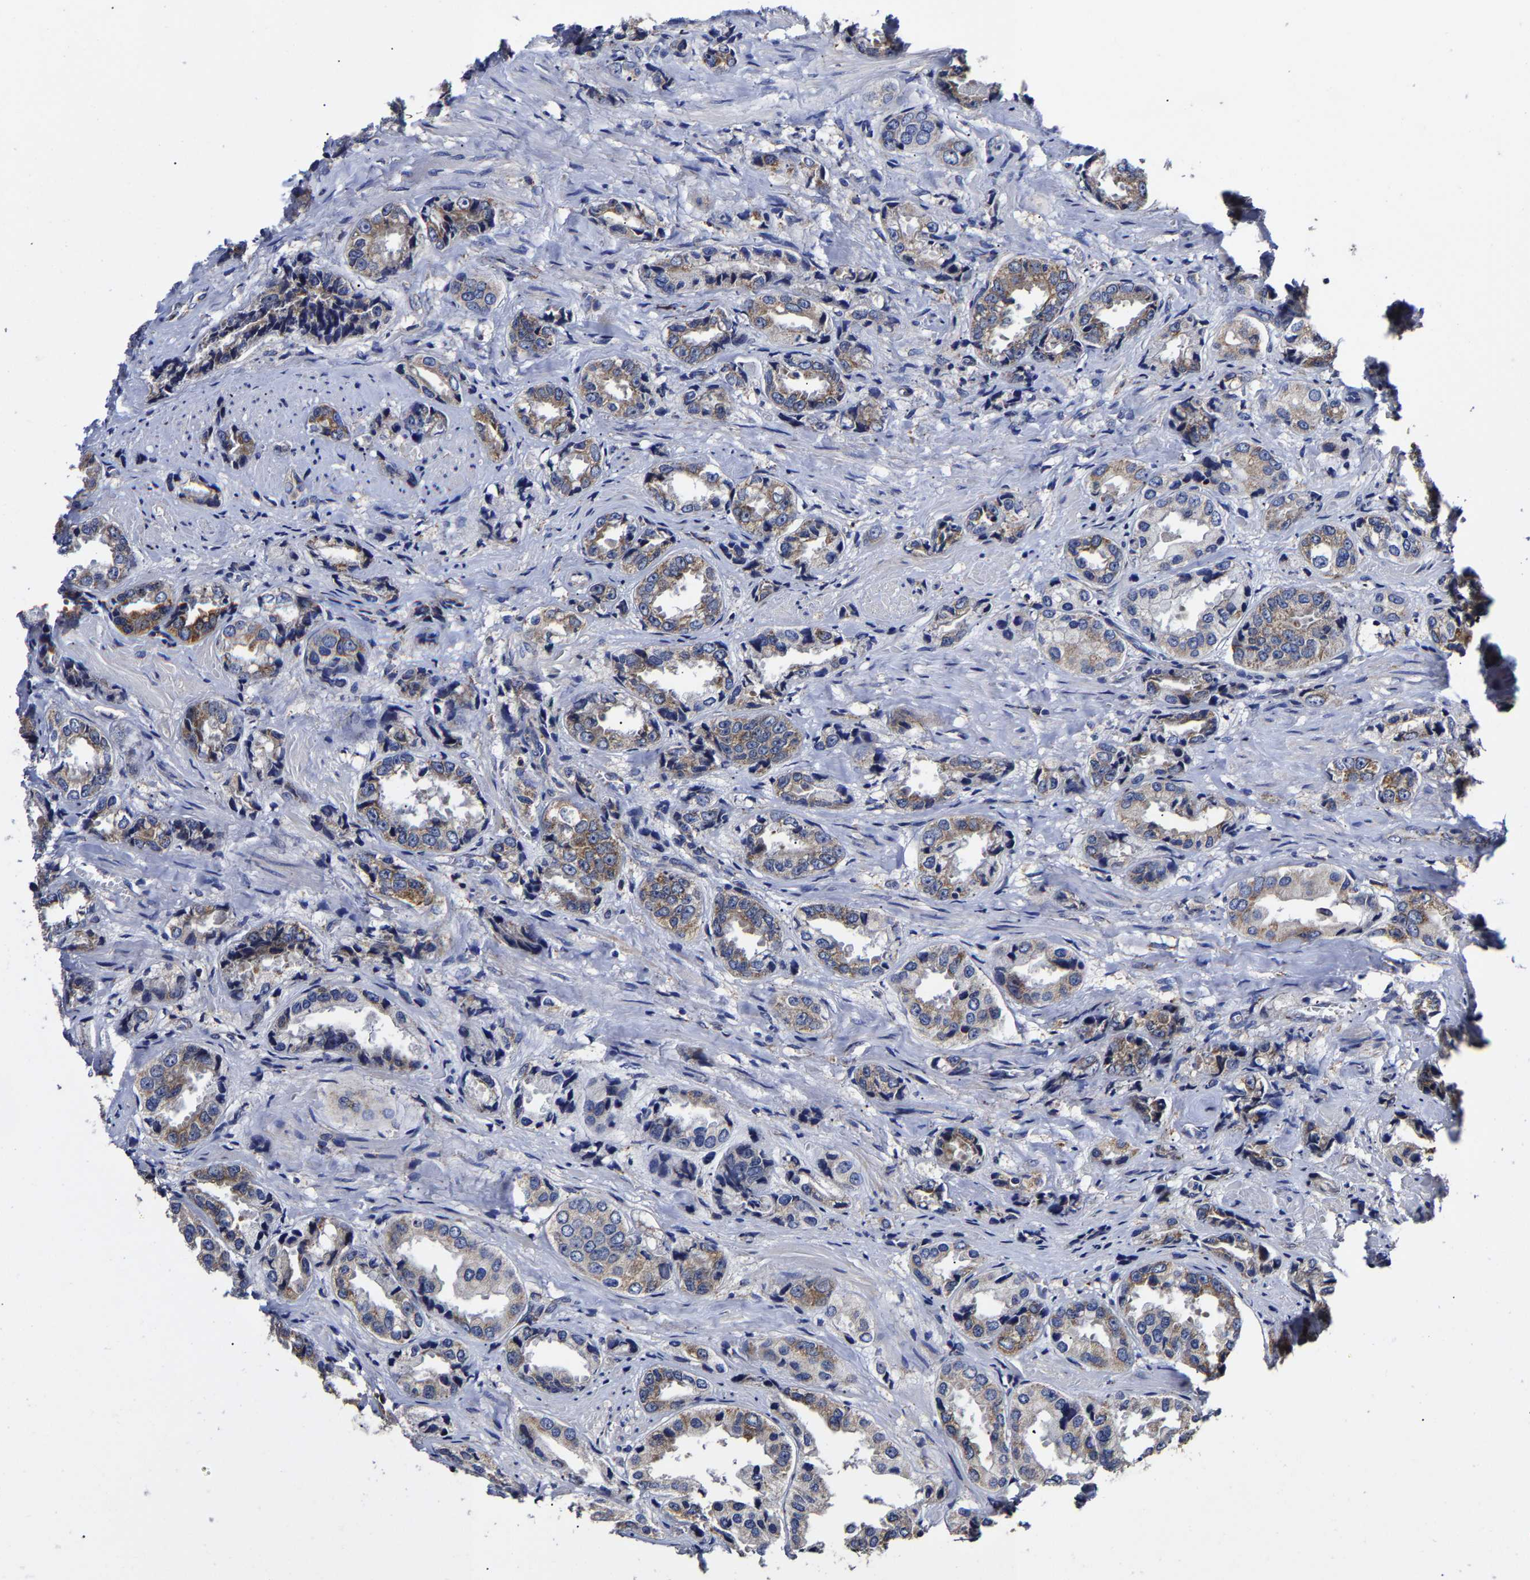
{"staining": {"intensity": "moderate", "quantity": ">75%", "location": "cytoplasmic/membranous"}, "tissue": "prostate cancer", "cell_type": "Tumor cells", "image_type": "cancer", "snomed": [{"axis": "morphology", "description": "Adenocarcinoma, High grade"}, {"axis": "topography", "description": "Prostate"}], "caption": "Immunohistochemistry of high-grade adenocarcinoma (prostate) demonstrates medium levels of moderate cytoplasmic/membranous staining in about >75% of tumor cells. (DAB IHC, brown staining for protein, blue staining for nuclei).", "gene": "AASS", "patient": {"sex": "male", "age": 61}}